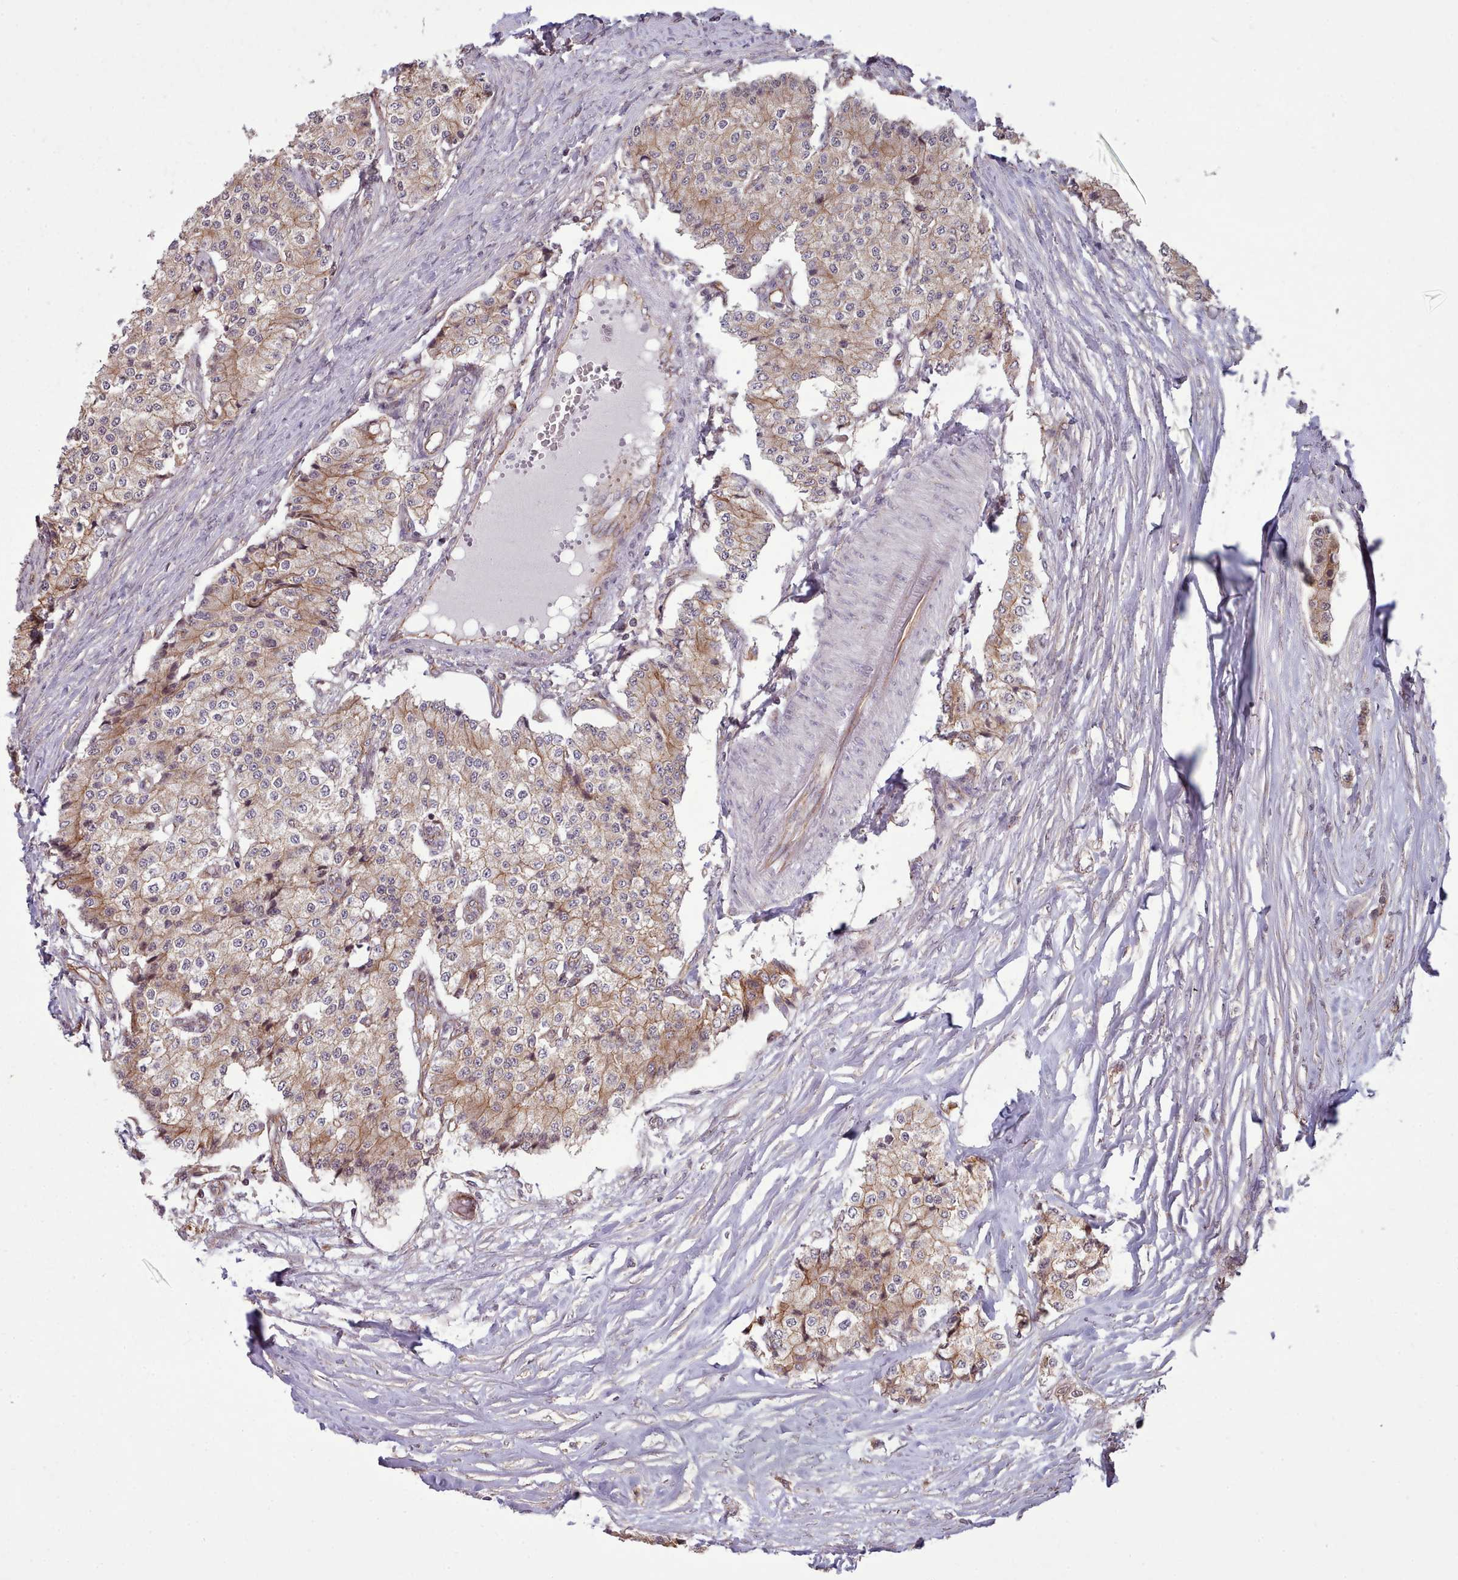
{"staining": {"intensity": "weak", "quantity": "25%-75%", "location": "cytoplasmic/membranous"}, "tissue": "carcinoid", "cell_type": "Tumor cells", "image_type": "cancer", "snomed": [{"axis": "morphology", "description": "Carcinoid, malignant, NOS"}, {"axis": "topography", "description": "Colon"}], "caption": "The immunohistochemical stain labels weak cytoplasmic/membranous staining in tumor cells of carcinoid tissue. Nuclei are stained in blue.", "gene": "MRPL46", "patient": {"sex": "female", "age": 52}}